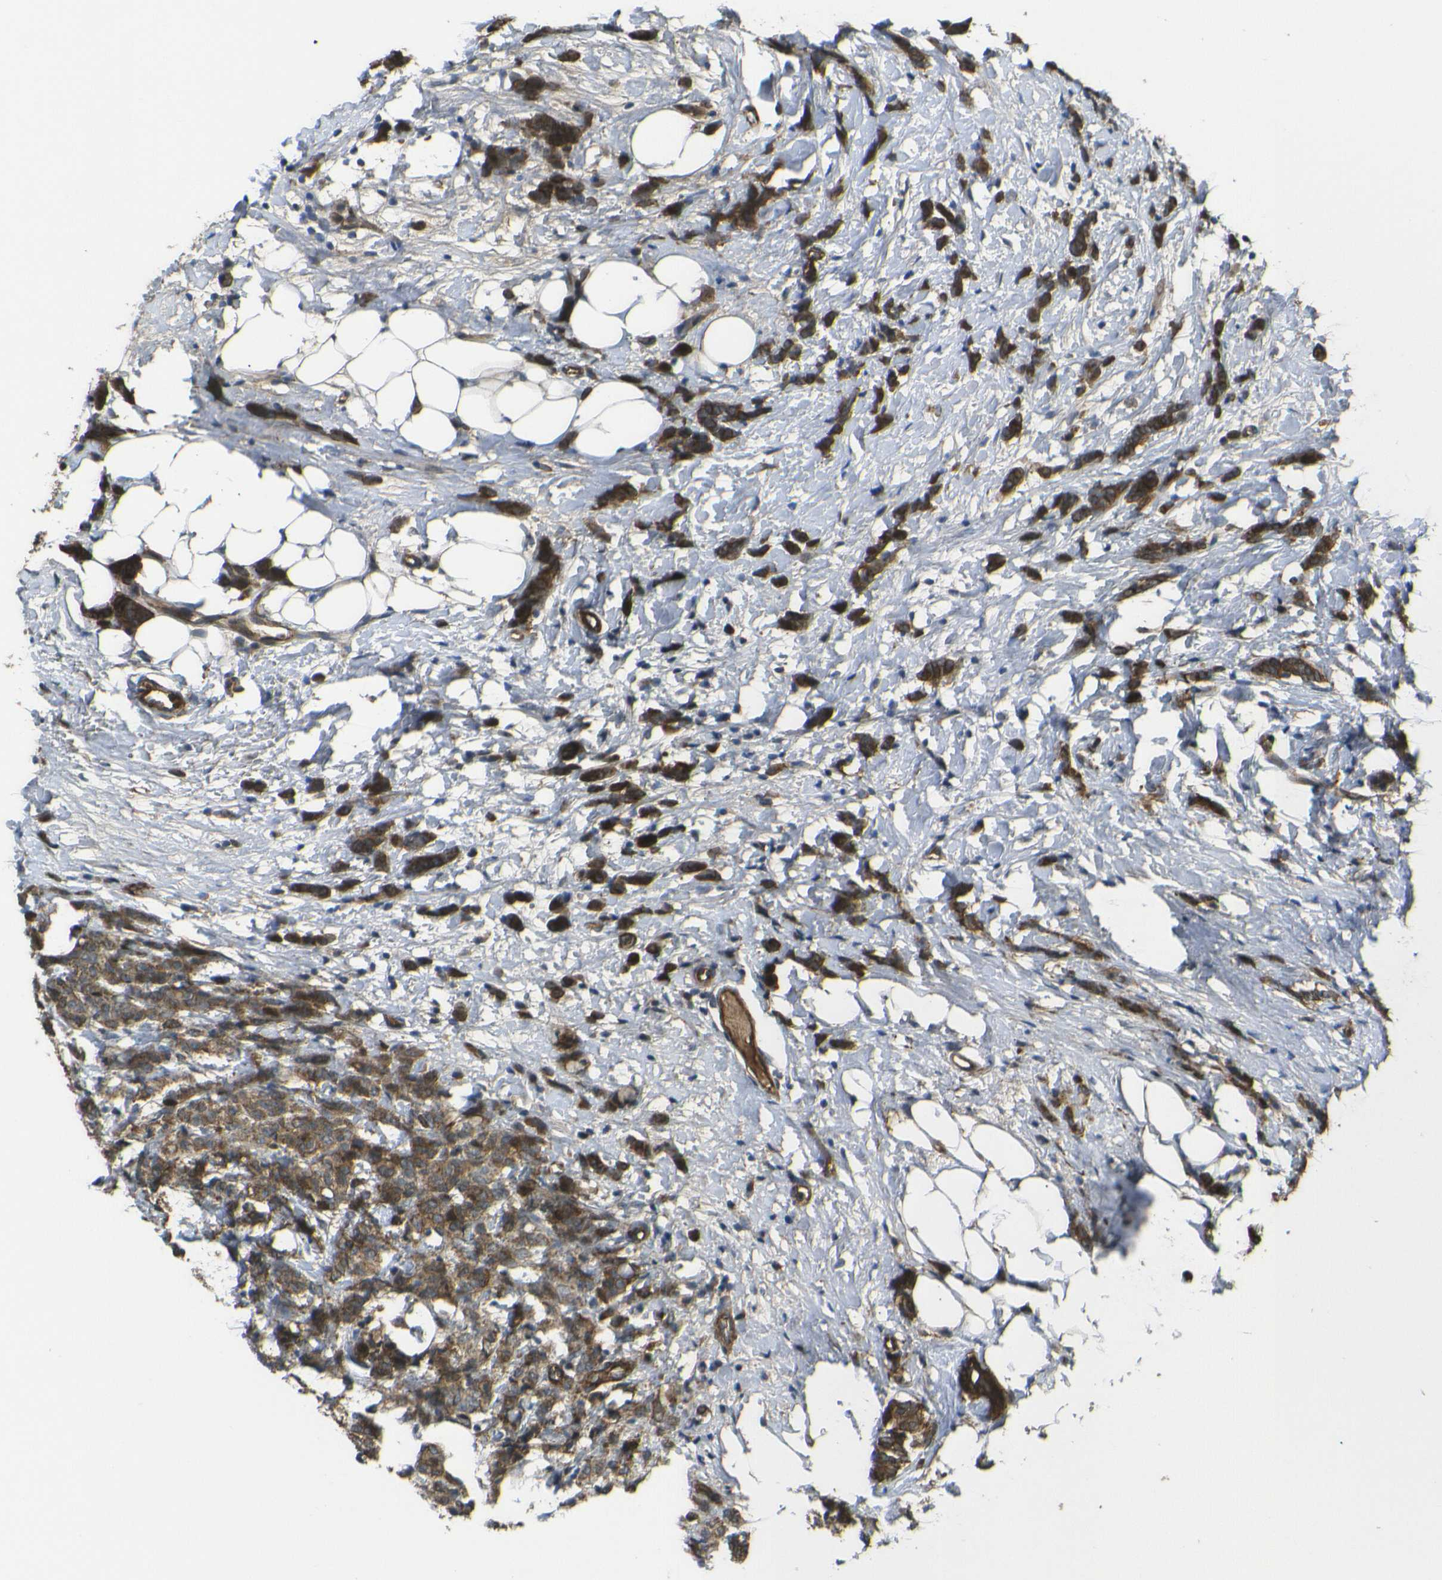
{"staining": {"intensity": "strong", "quantity": ">75%", "location": "cytoplasmic/membranous"}, "tissue": "breast cancer", "cell_type": "Tumor cells", "image_type": "cancer", "snomed": [{"axis": "morphology", "description": "Lobular carcinoma"}, {"axis": "topography", "description": "Breast"}], "caption": "Protein staining of breast lobular carcinoma tissue shows strong cytoplasmic/membranous expression in about >75% of tumor cells.", "gene": "ECE1", "patient": {"sex": "female", "age": 60}}